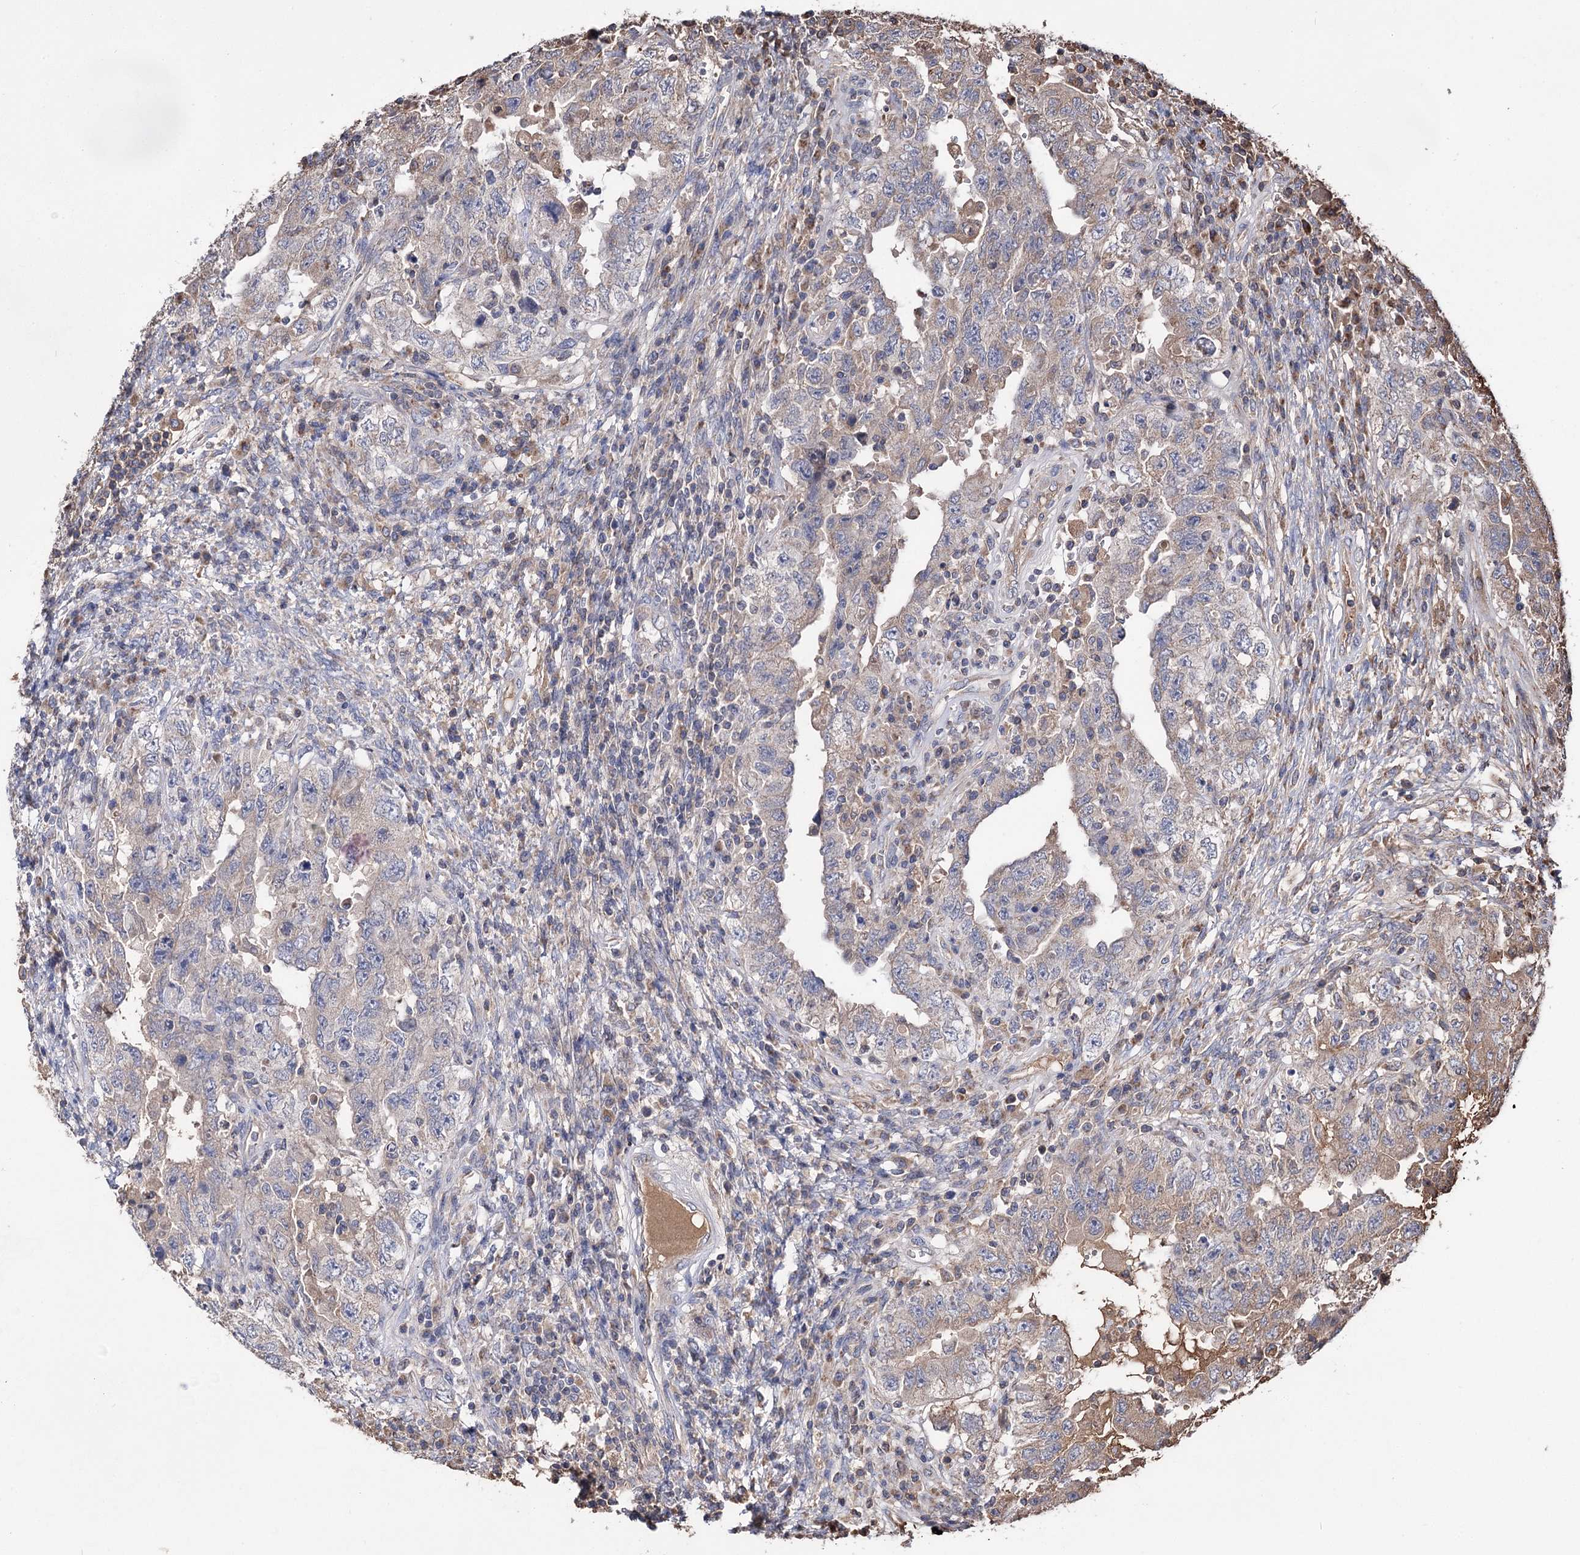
{"staining": {"intensity": "moderate", "quantity": "25%-75%", "location": "cytoplasmic/membranous"}, "tissue": "testis cancer", "cell_type": "Tumor cells", "image_type": "cancer", "snomed": [{"axis": "morphology", "description": "Carcinoma, Embryonal, NOS"}, {"axis": "topography", "description": "Testis"}], "caption": "Protein expression analysis of human testis cancer reveals moderate cytoplasmic/membranous staining in about 25%-75% of tumor cells.", "gene": "RASSF3", "patient": {"sex": "male", "age": 26}}